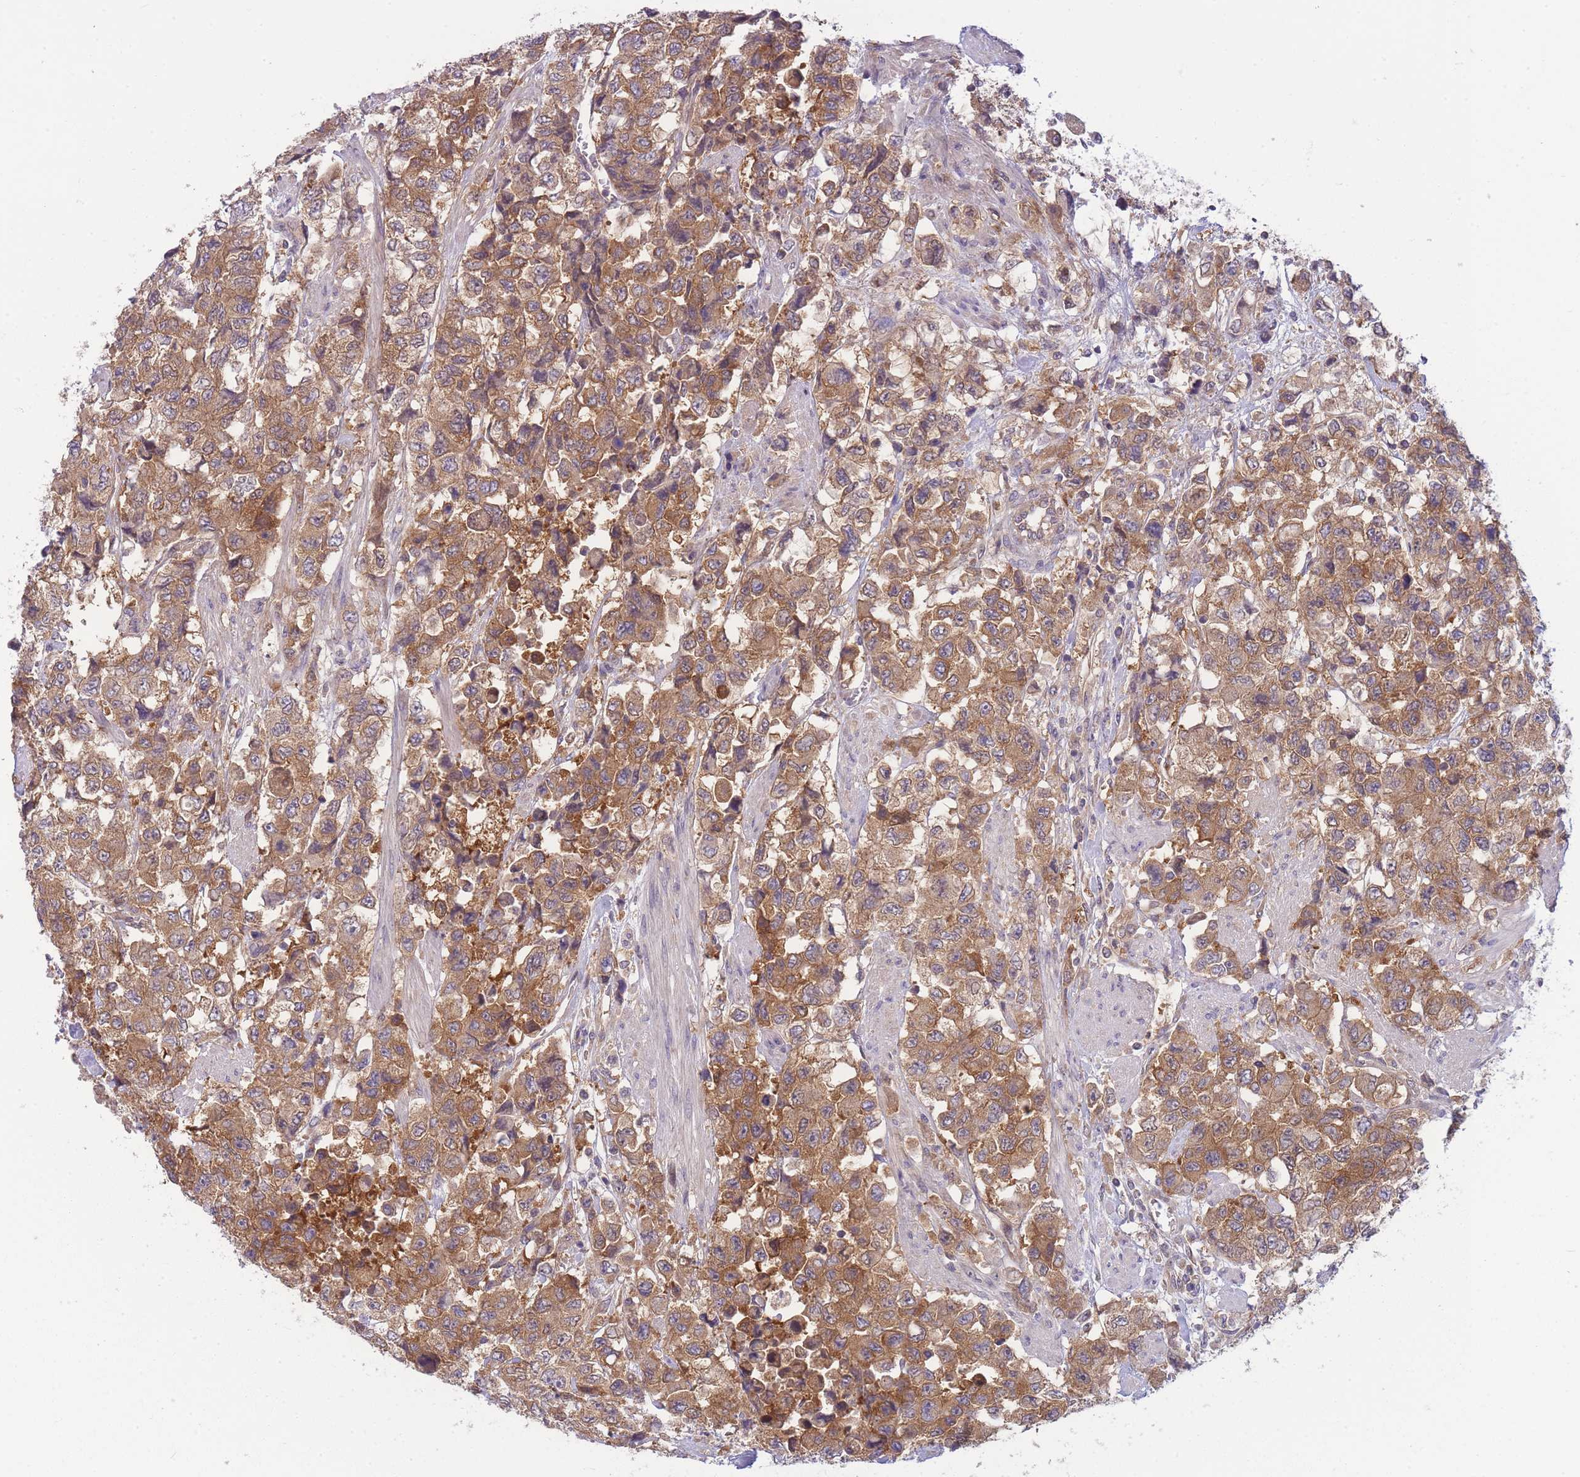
{"staining": {"intensity": "moderate", "quantity": ">75%", "location": "cytoplasmic/membranous"}, "tissue": "urothelial cancer", "cell_type": "Tumor cells", "image_type": "cancer", "snomed": [{"axis": "morphology", "description": "Urothelial carcinoma, High grade"}, {"axis": "topography", "description": "Urinary bladder"}], "caption": "Urothelial cancer was stained to show a protein in brown. There is medium levels of moderate cytoplasmic/membranous staining in approximately >75% of tumor cells.", "gene": "PFDN6", "patient": {"sex": "female", "age": 78}}